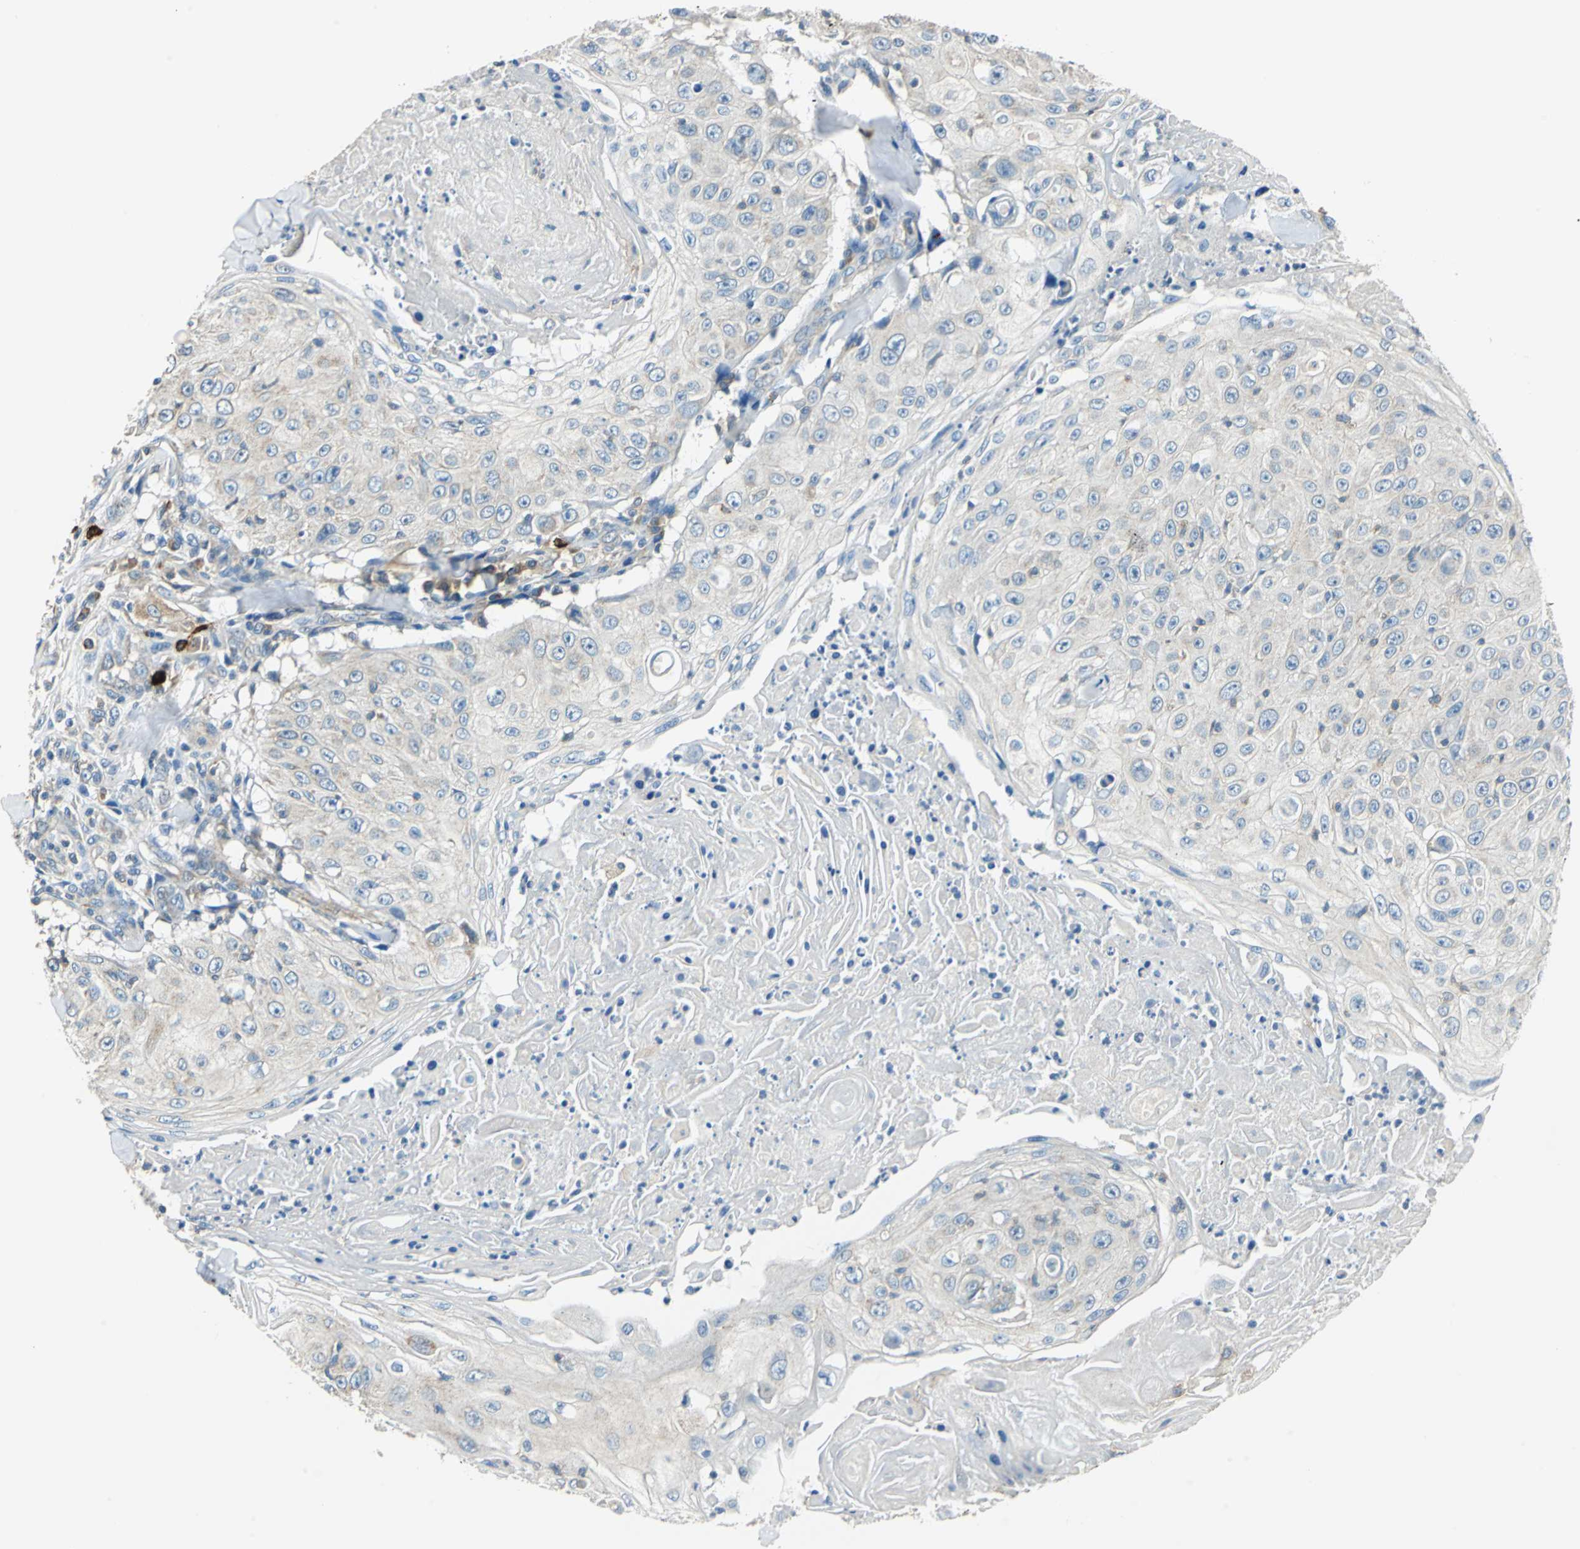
{"staining": {"intensity": "negative", "quantity": "none", "location": "none"}, "tissue": "skin cancer", "cell_type": "Tumor cells", "image_type": "cancer", "snomed": [{"axis": "morphology", "description": "Squamous cell carcinoma, NOS"}, {"axis": "topography", "description": "Skin"}], "caption": "Protein analysis of skin cancer displays no significant expression in tumor cells.", "gene": "CPA3", "patient": {"sex": "male", "age": 86}}